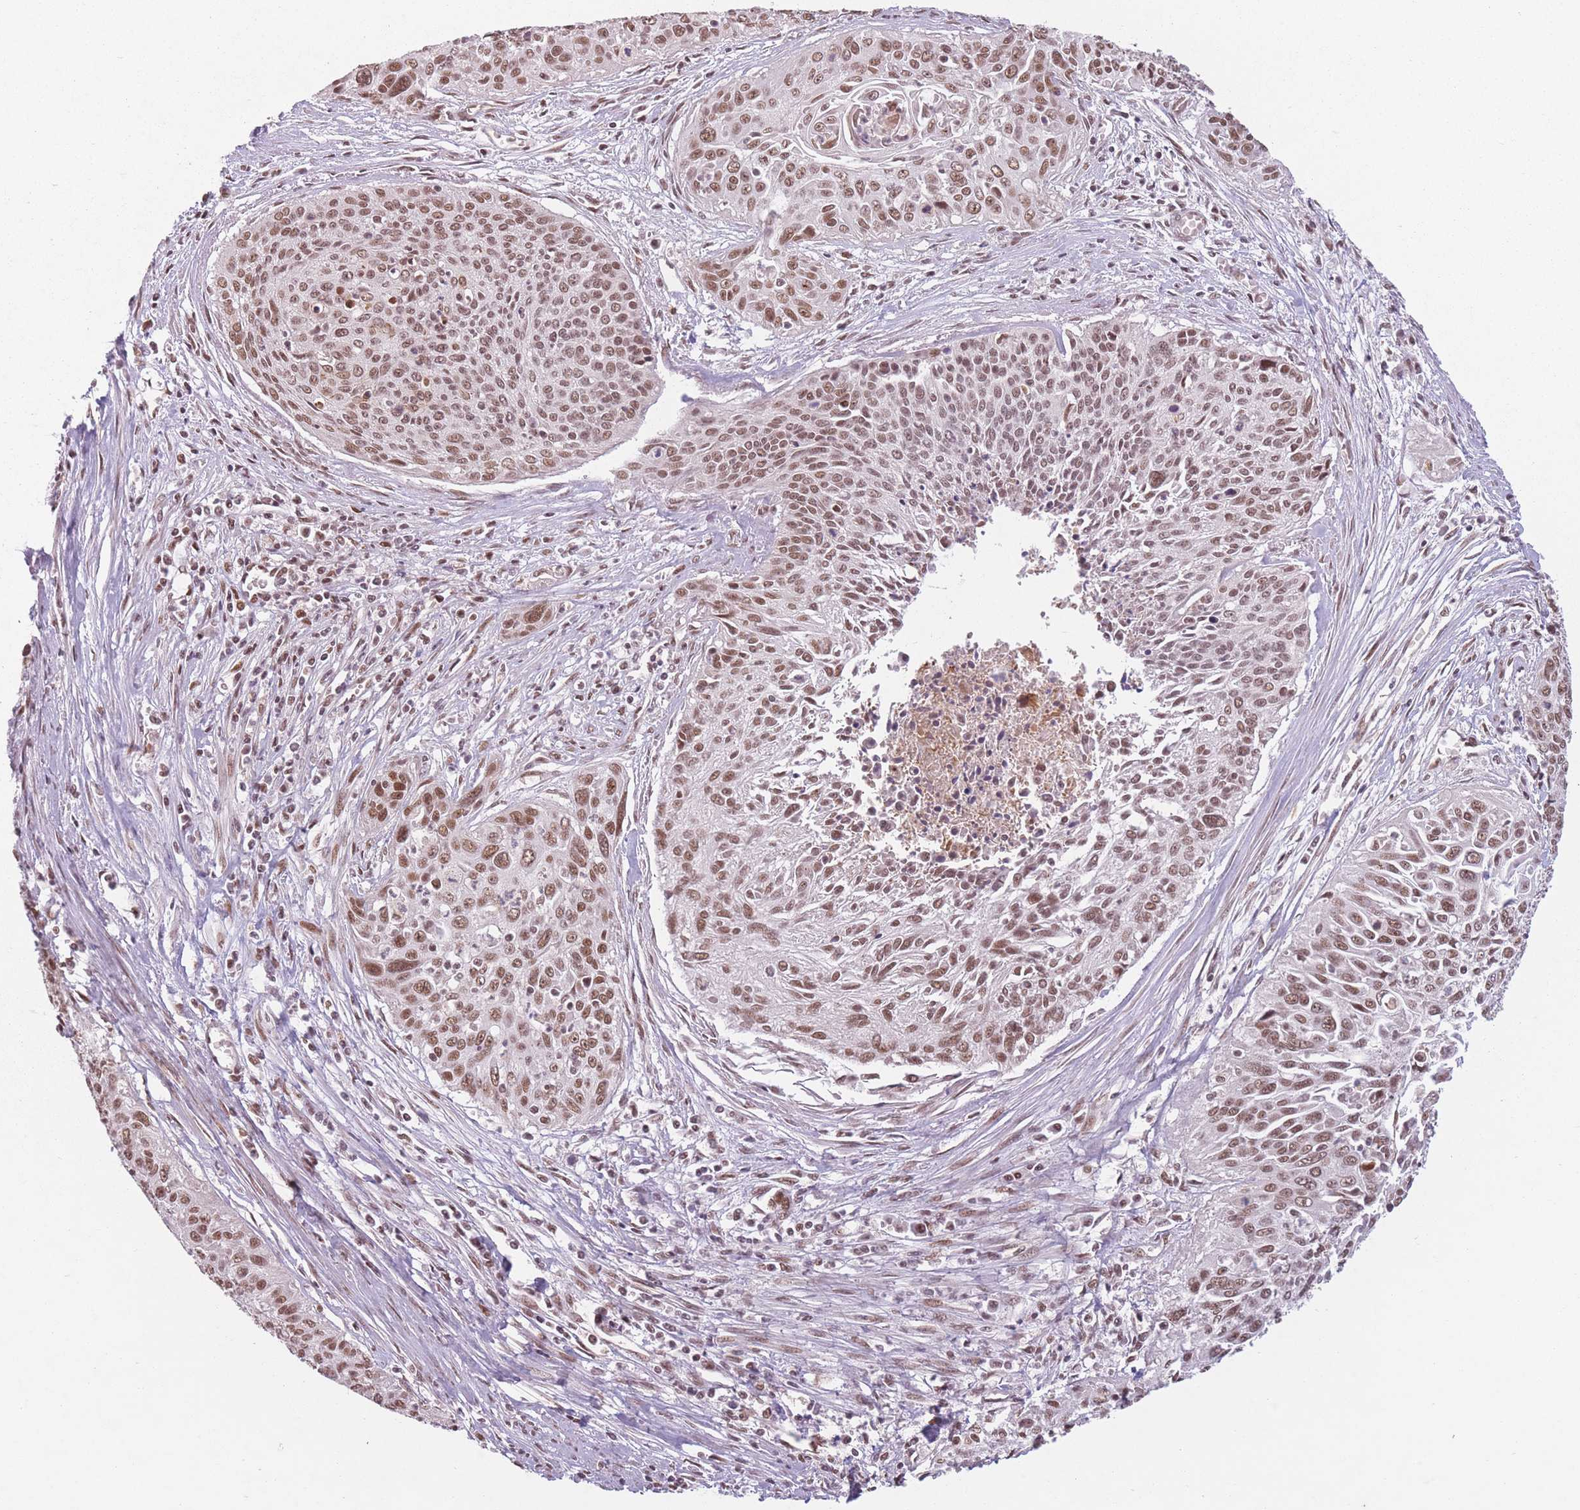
{"staining": {"intensity": "moderate", "quantity": ">75%", "location": "nuclear"}, "tissue": "cervical cancer", "cell_type": "Tumor cells", "image_type": "cancer", "snomed": [{"axis": "morphology", "description": "Squamous cell carcinoma, NOS"}, {"axis": "topography", "description": "Cervix"}], "caption": "Immunohistochemical staining of human cervical cancer demonstrates medium levels of moderate nuclear protein staining in about >75% of tumor cells. (brown staining indicates protein expression, while blue staining denotes nuclei).", "gene": "SUPT6H", "patient": {"sex": "female", "age": 55}}